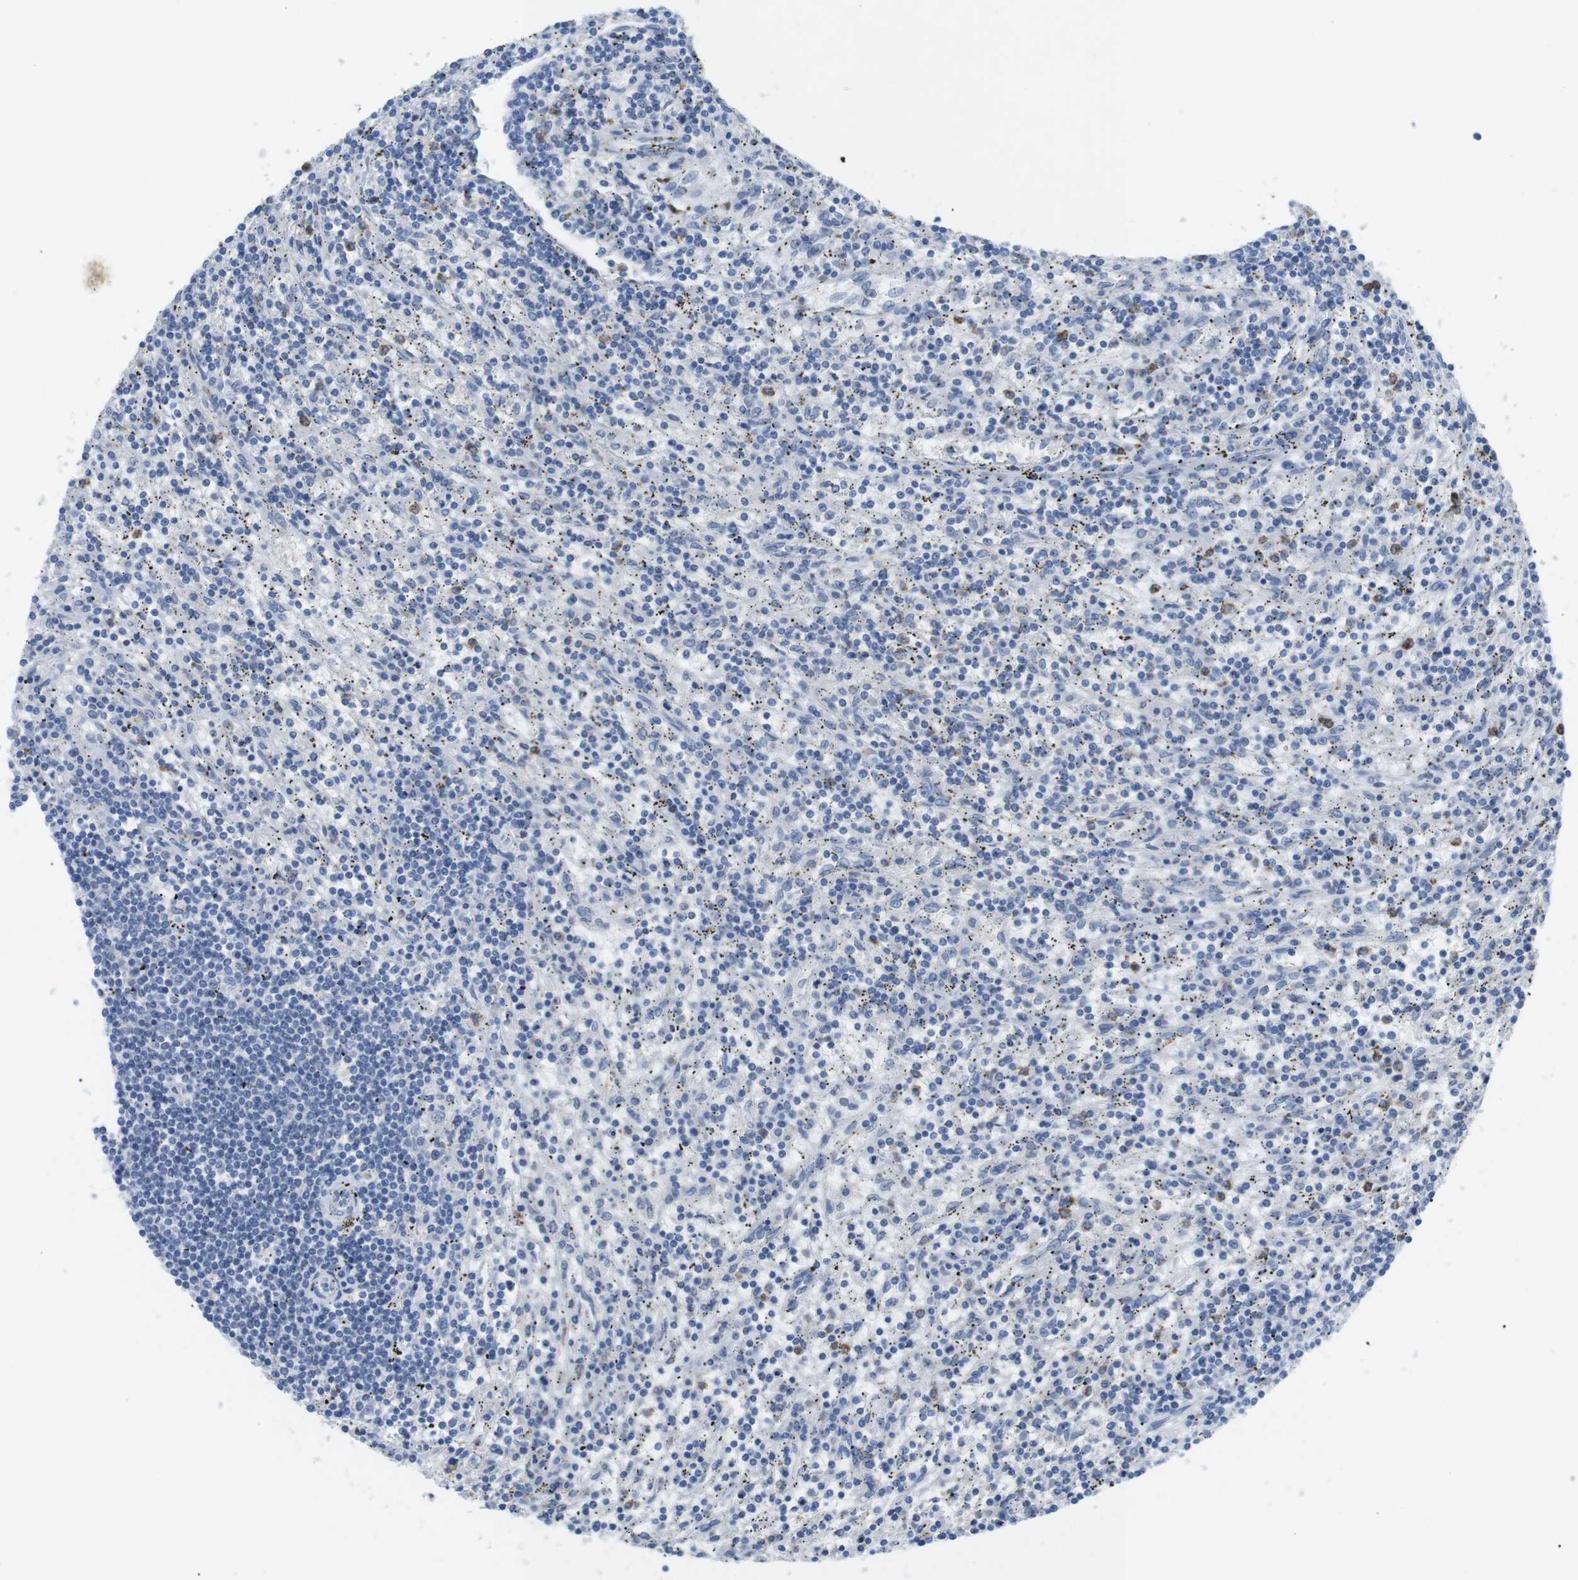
{"staining": {"intensity": "negative", "quantity": "none", "location": "none"}, "tissue": "lymphoma", "cell_type": "Tumor cells", "image_type": "cancer", "snomed": [{"axis": "morphology", "description": "Malignant lymphoma, non-Hodgkin's type, Low grade"}, {"axis": "topography", "description": "Spleen"}], "caption": "Image shows no significant protein staining in tumor cells of malignant lymphoma, non-Hodgkin's type (low-grade).", "gene": "HBG2", "patient": {"sex": "male", "age": 76}}